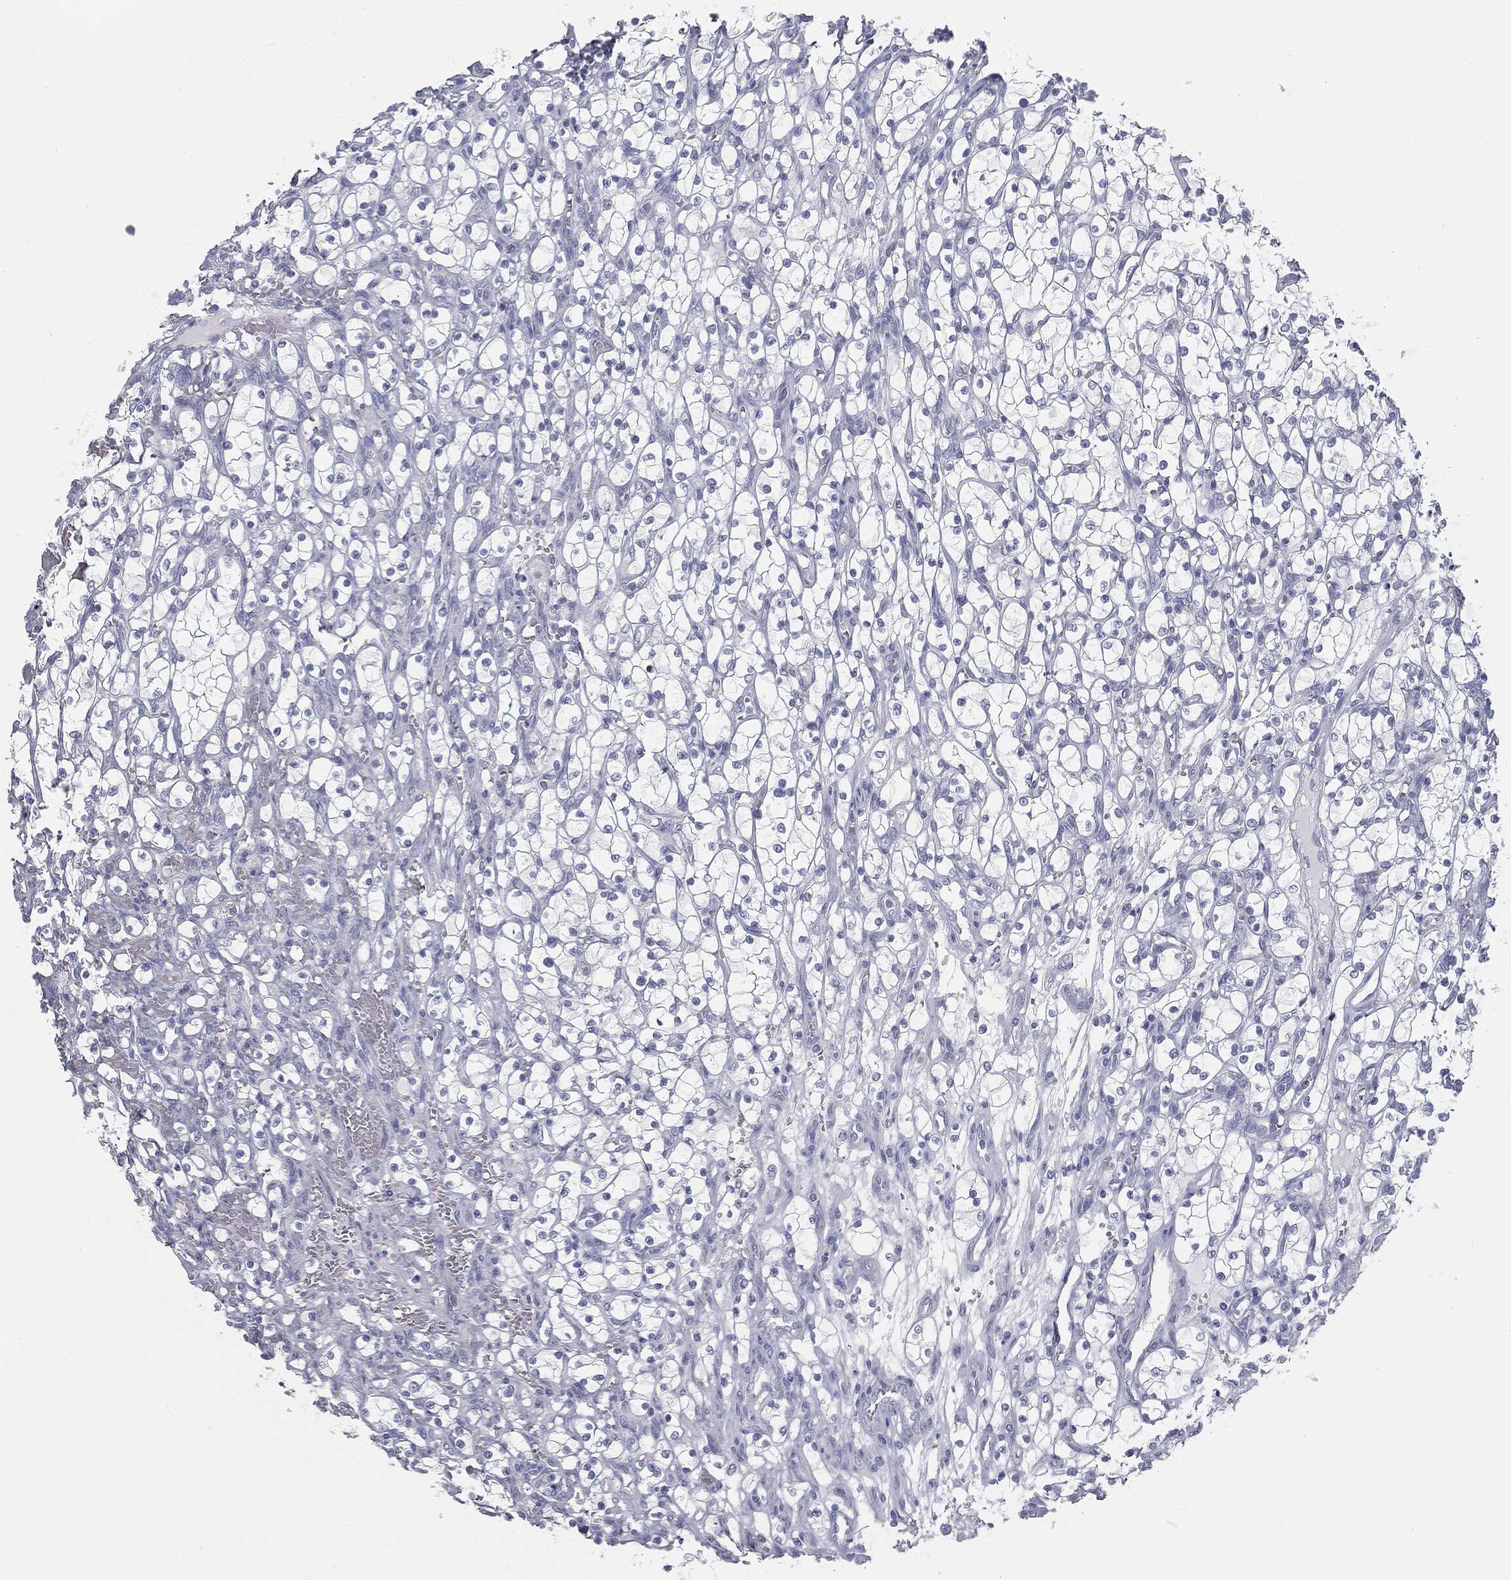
{"staining": {"intensity": "negative", "quantity": "none", "location": "none"}, "tissue": "renal cancer", "cell_type": "Tumor cells", "image_type": "cancer", "snomed": [{"axis": "morphology", "description": "Adenocarcinoma, NOS"}, {"axis": "topography", "description": "Kidney"}], "caption": "Immunohistochemistry of human adenocarcinoma (renal) displays no expression in tumor cells. (DAB (3,3'-diaminobenzidine) IHC with hematoxylin counter stain).", "gene": "CAV3", "patient": {"sex": "female", "age": 69}}